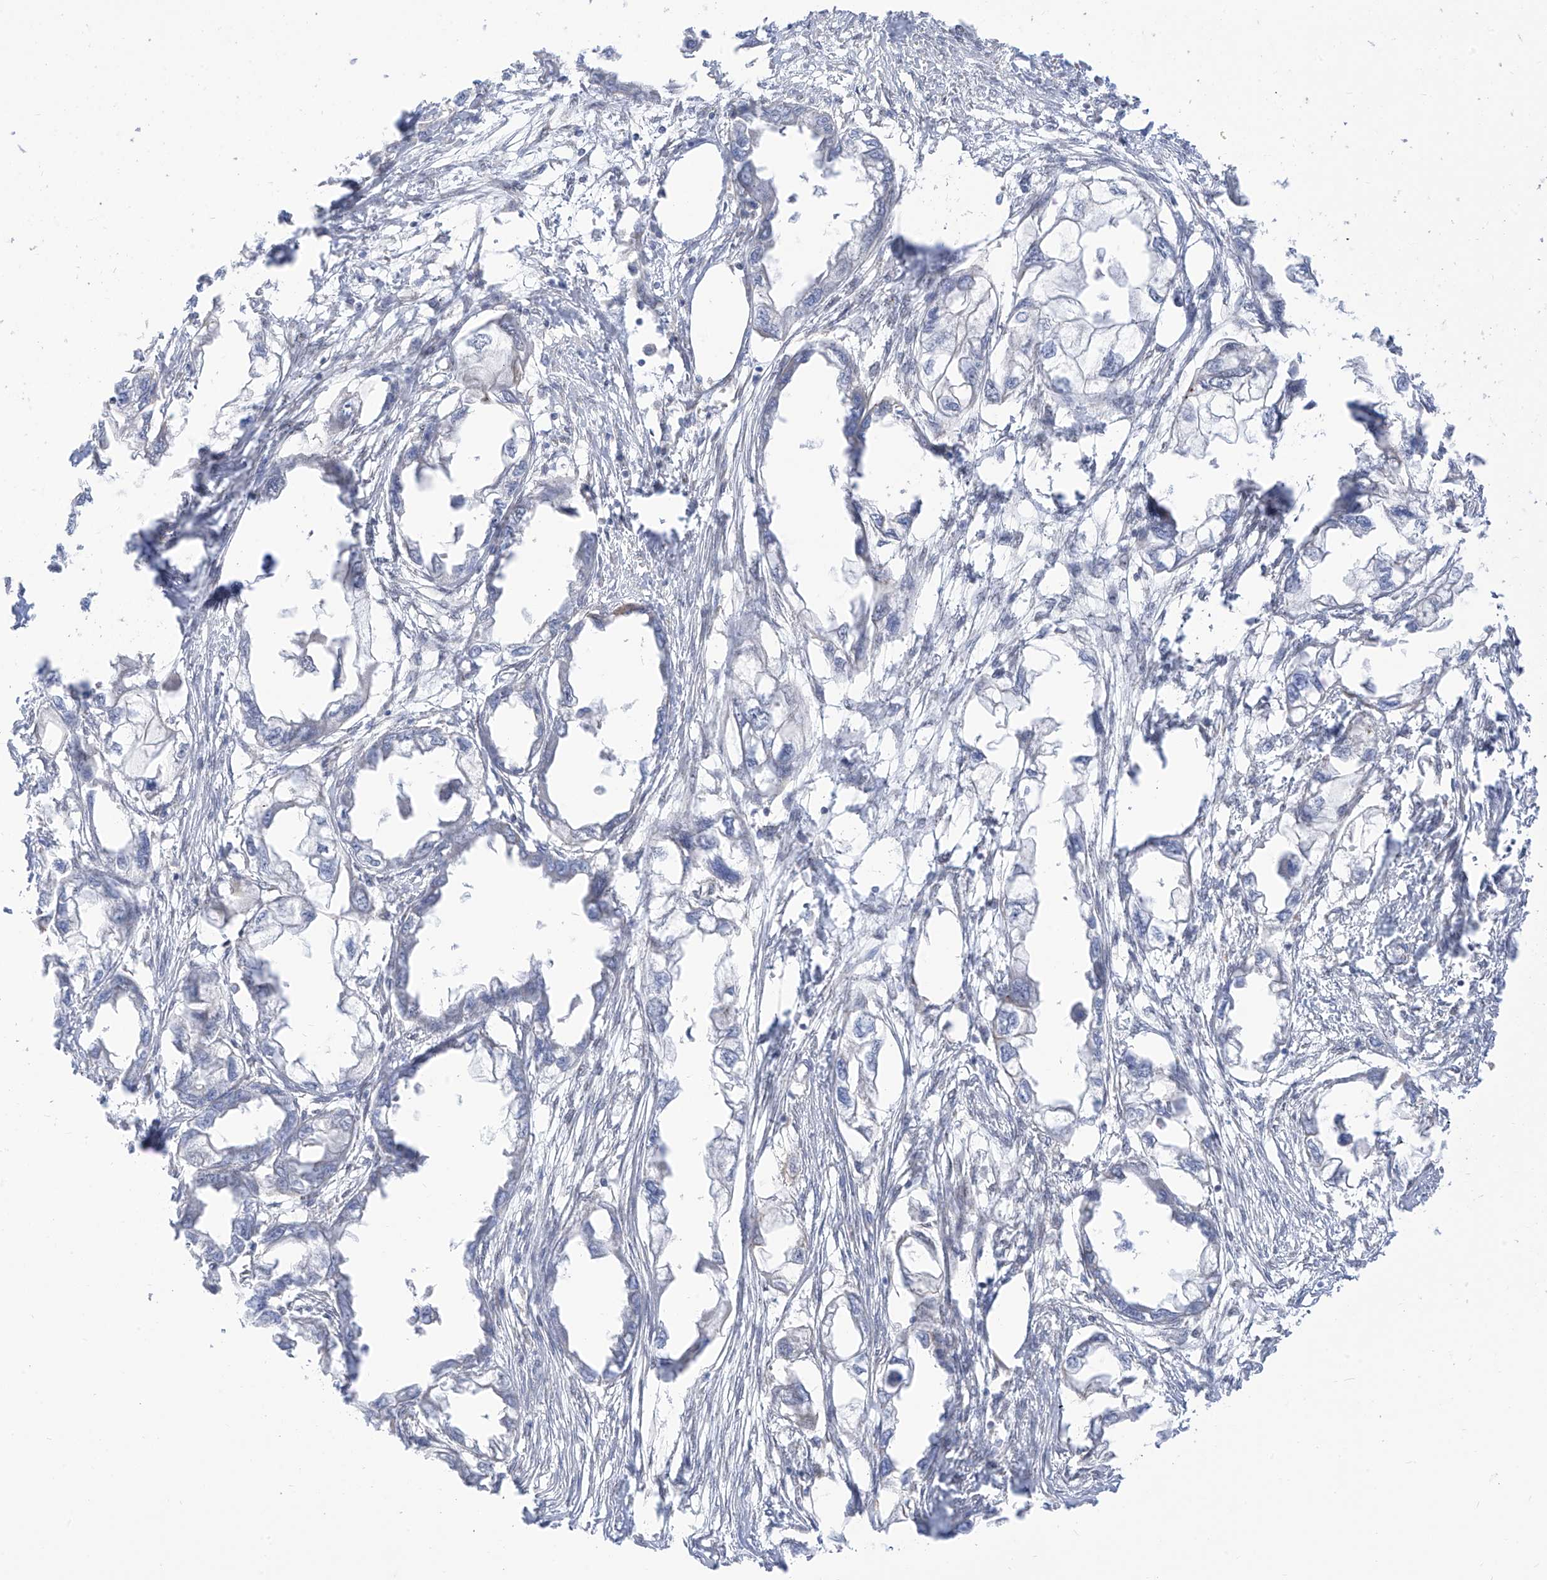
{"staining": {"intensity": "negative", "quantity": "none", "location": "none"}, "tissue": "endometrial cancer", "cell_type": "Tumor cells", "image_type": "cancer", "snomed": [{"axis": "morphology", "description": "Adenocarcinoma, NOS"}, {"axis": "morphology", "description": "Adenocarcinoma, metastatic, NOS"}, {"axis": "topography", "description": "Adipose tissue"}, {"axis": "topography", "description": "Endometrium"}], "caption": "Protein analysis of endometrial cancer displays no significant staining in tumor cells.", "gene": "ARHGEF40", "patient": {"sex": "female", "age": 67}}